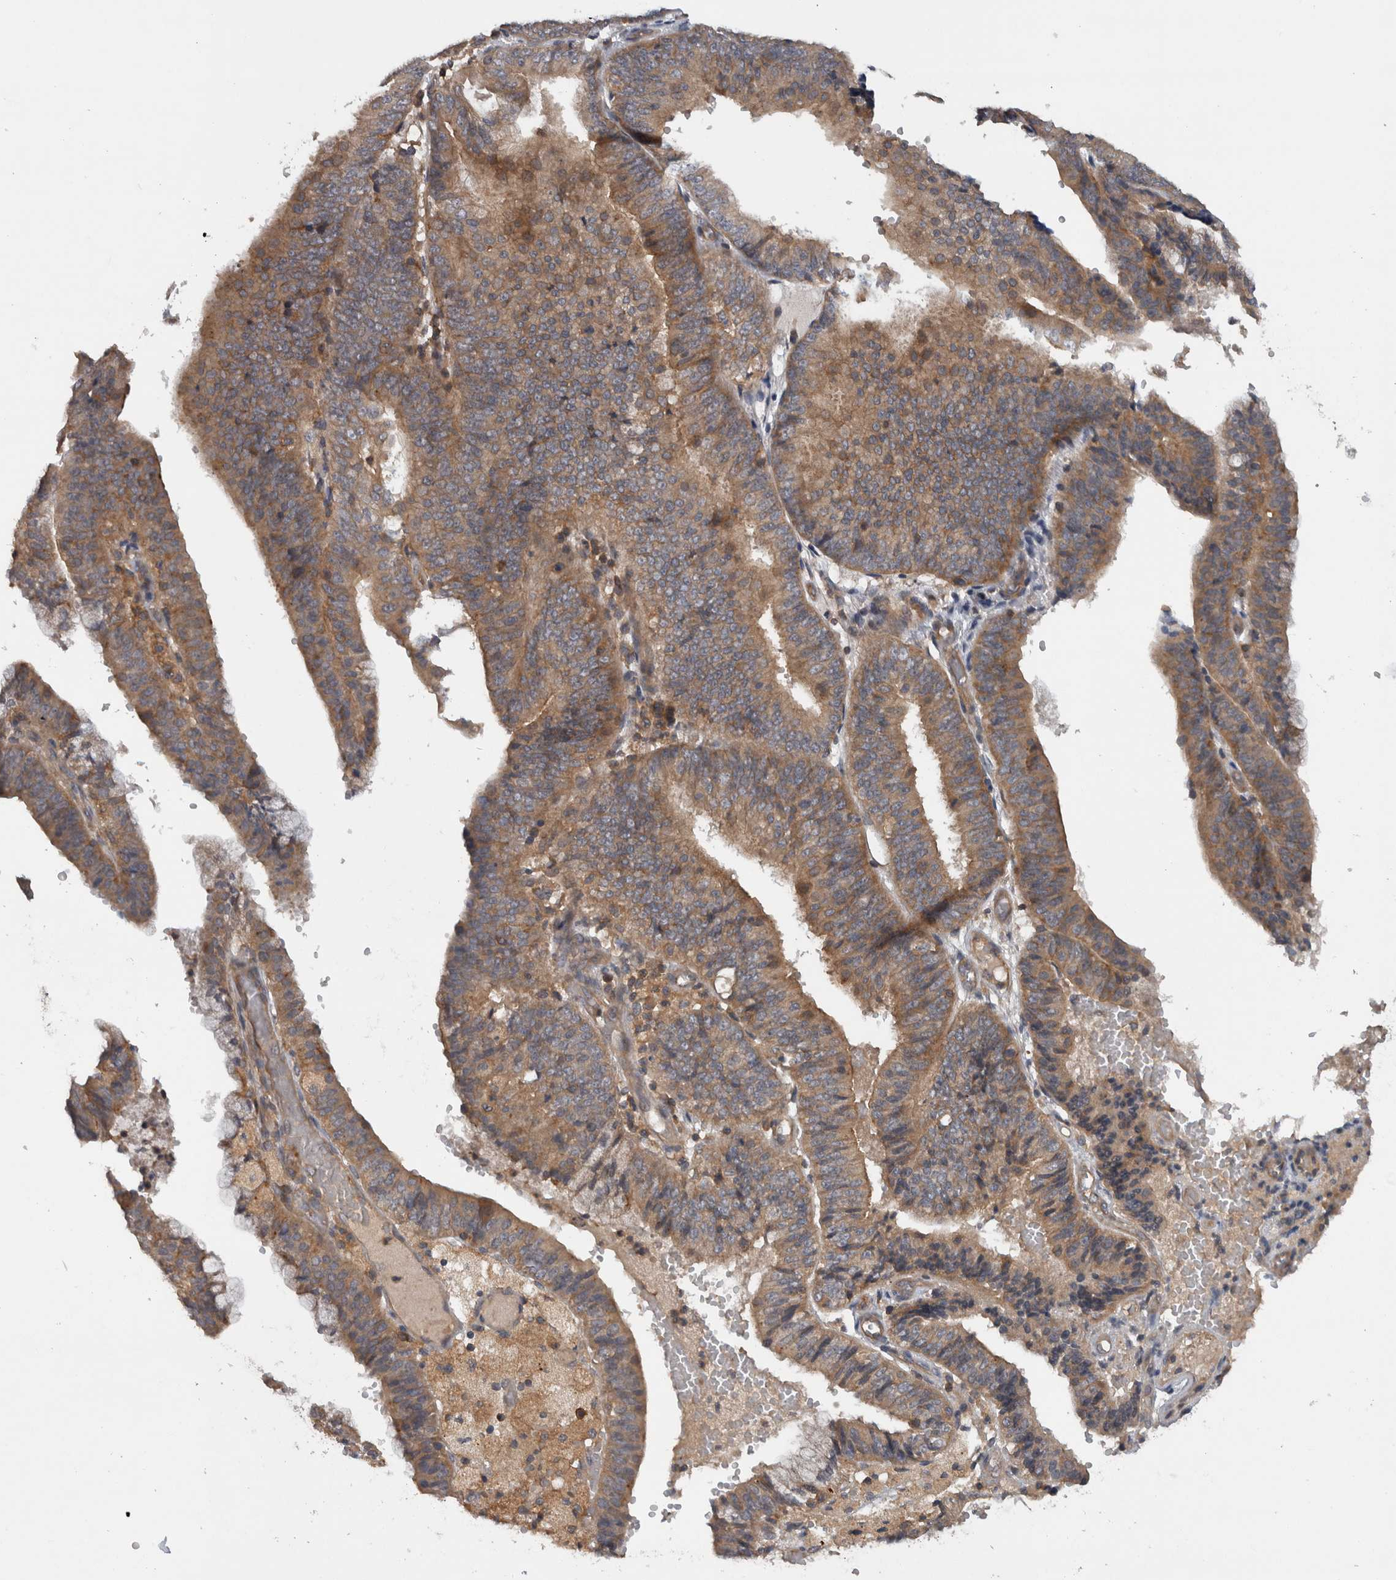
{"staining": {"intensity": "moderate", "quantity": ">75%", "location": "cytoplasmic/membranous"}, "tissue": "endometrial cancer", "cell_type": "Tumor cells", "image_type": "cancer", "snomed": [{"axis": "morphology", "description": "Adenocarcinoma, NOS"}, {"axis": "topography", "description": "Endometrium"}], "caption": "DAB immunohistochemical staining of human endometrial cancer (adenocarcinoma) shows moderate cytoplasmic/membranous protein staining in about >75% of tumor cells.", "gene": "SCARA5", "patient": {"sex": "female", "age": 63}}